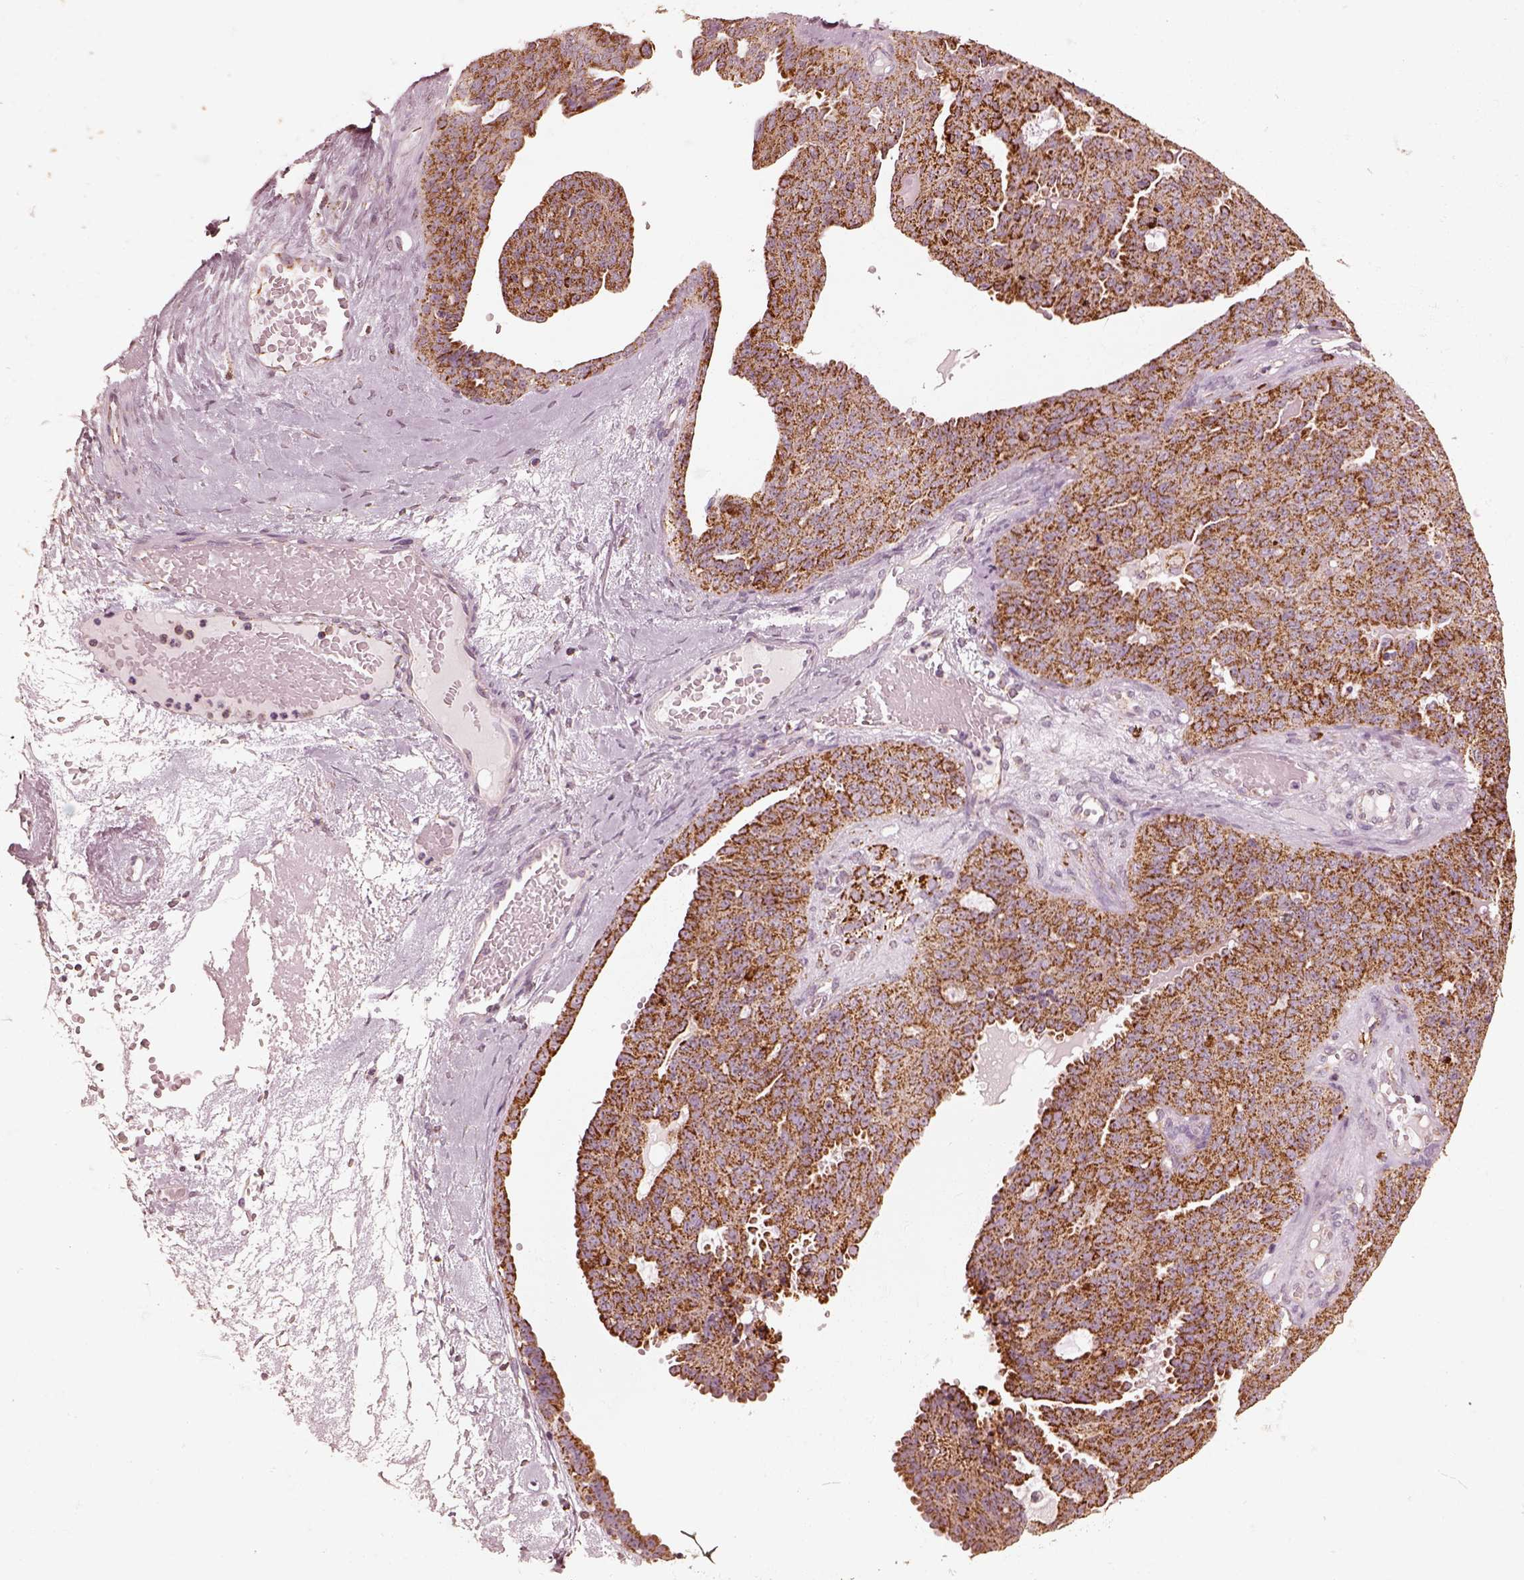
{"staining": {"intensity": "strong", "quantity": ">75%", "location": "cytoplasmic/membranous"}, "tissue": "ovarian cancer", "cell_type": "Tumor cells", "image_type": "cancer", "snomed": [{"axis": "morphology", "description": "Cystadenocarcinoma, serous, NOS"}, {"axis": "topography", "description": "Ovary"}], "caption": "Protein analysis of ovarian serous cystadenocarcinoma tissue reveals strong cytoplasmic/membranous staining in about >75% of tumor cells.", "gene": "ENTPD6", "patient": {"sex": "female", "age": 71}}